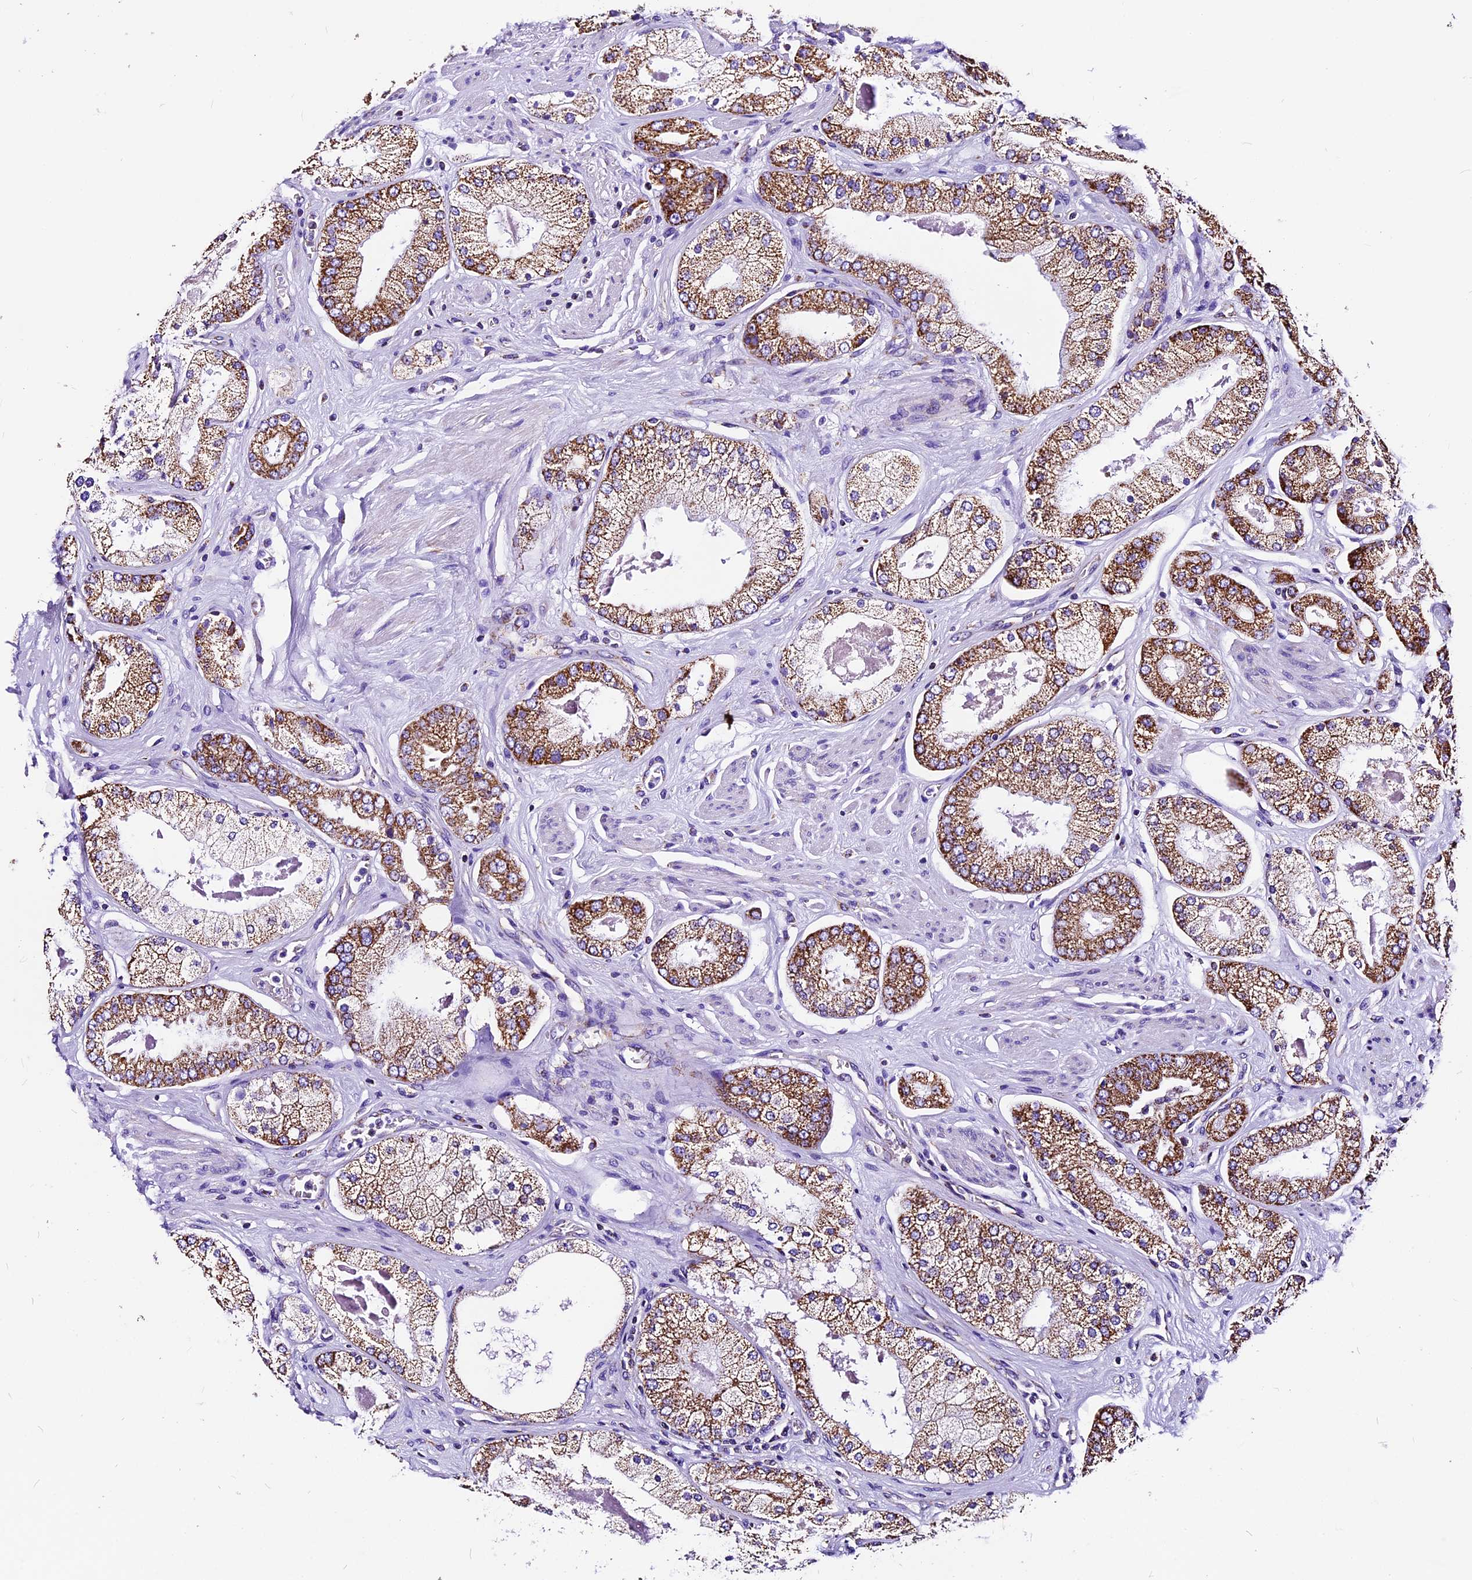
{"staining": {"intensity": "moderate", "quantity": ">75%", "location": "cytoplasmic/membranous"}, "tissue": "prostate cancer", "cell_type": "Tumor cells", "image_type": "cancer", "snomed": [{"axis": "morphology", "description": "Adenocarcinoma, High grade"}, {"axis": "topography", "description": "Prostate"}], "caption": "Protein analysis of prostate cancer tissue exhibits moderate cytoplasmic/membranous staining in approximately >75% of tumor cells.", "gene": "DCAF5", "patient": {"sex": "male", "age": 58}}